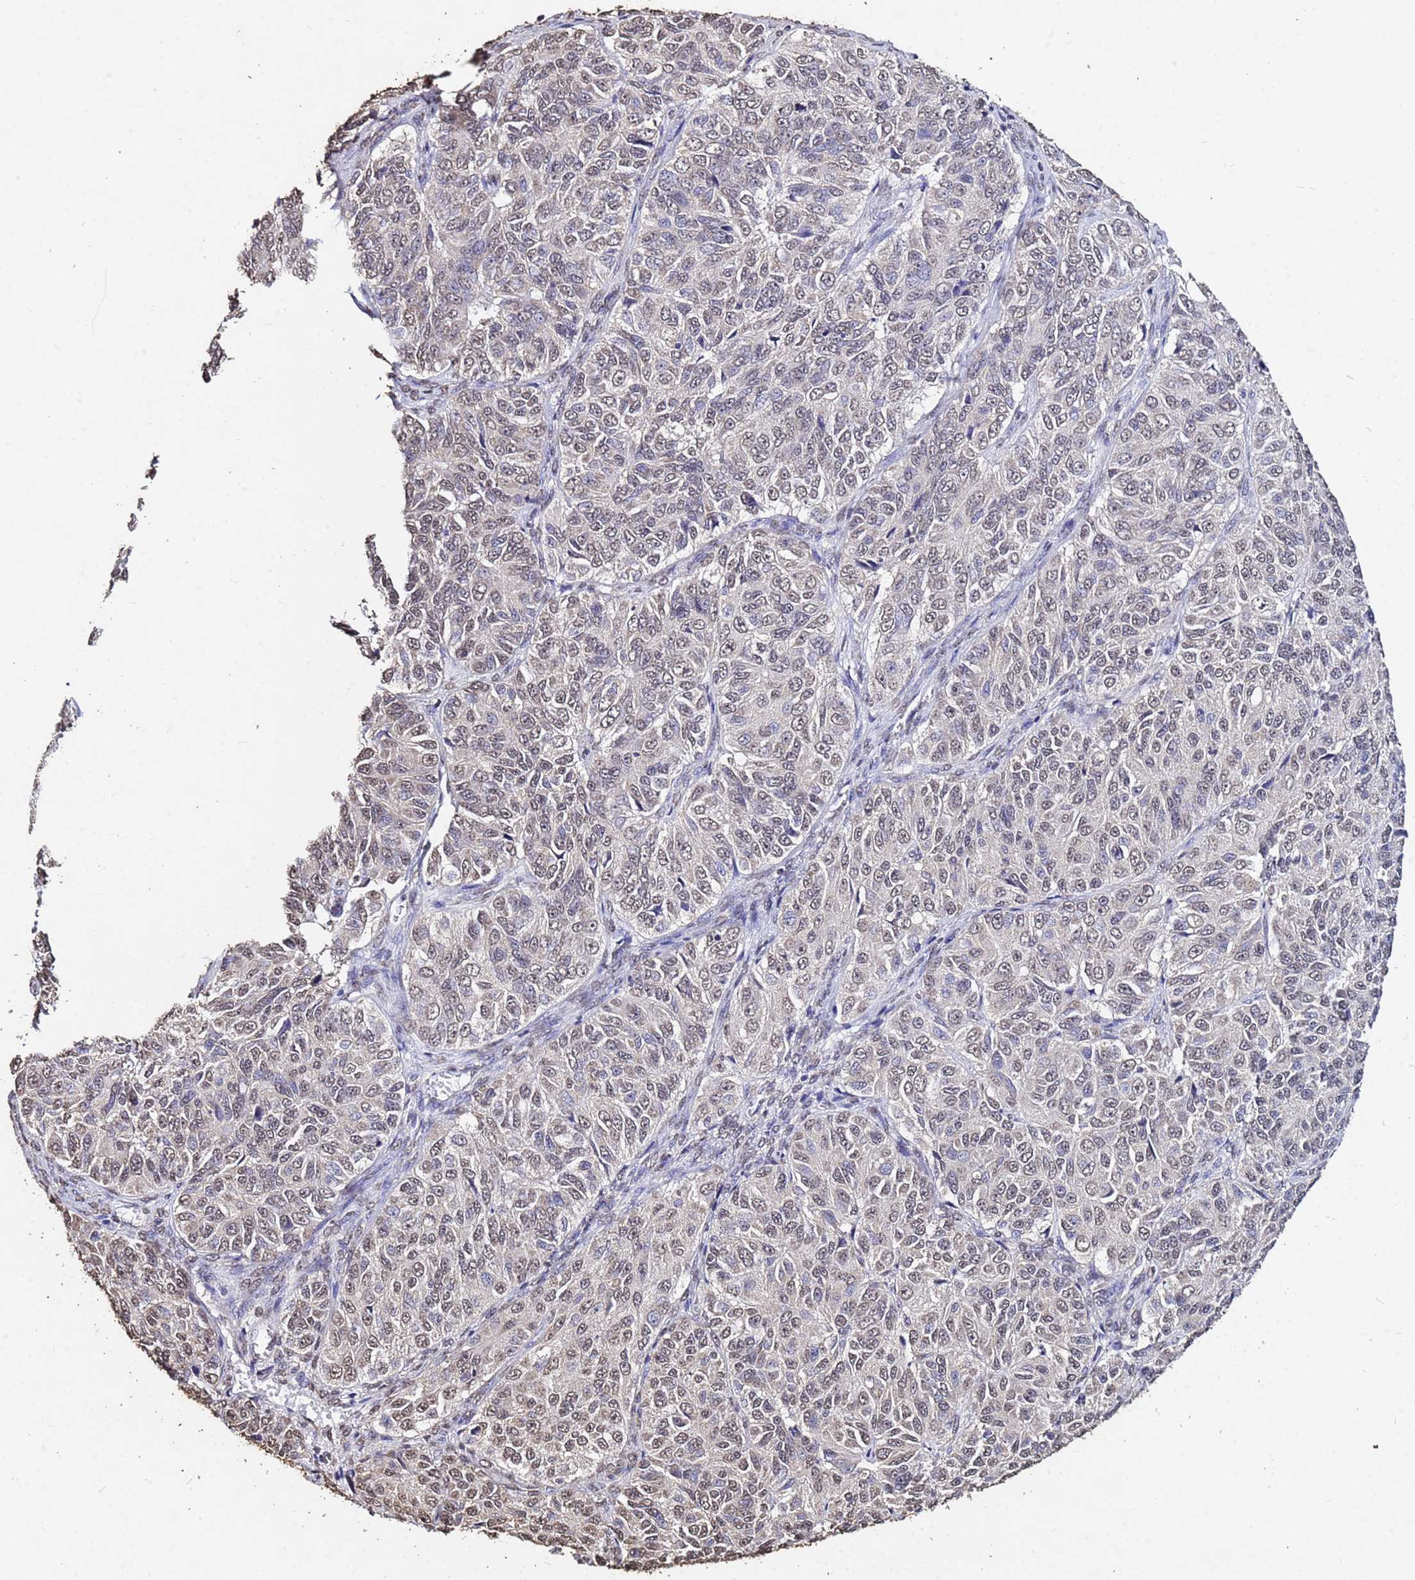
{"staining": {"intensity": "weak", "quantity": ">75%", "location": "nuclear"}, "tissue": "ovarian cancer", "cell_type": "Tumor cells", "image_type": "cancer", "snomed": [{"axis": "morphology", "description": "Carcinoma, endometroid"}, {"axis": "topography", "description": "Ovary"}], "caption": "A photomicrograph showing weak nuclear expression in approximately >75% of tumor cells in ovarian endometroid carcinoma, as visualized by brown immunohistochemical staining.", "gene": "MYOCD", "patient": {"sex": "female", "age": 51}}